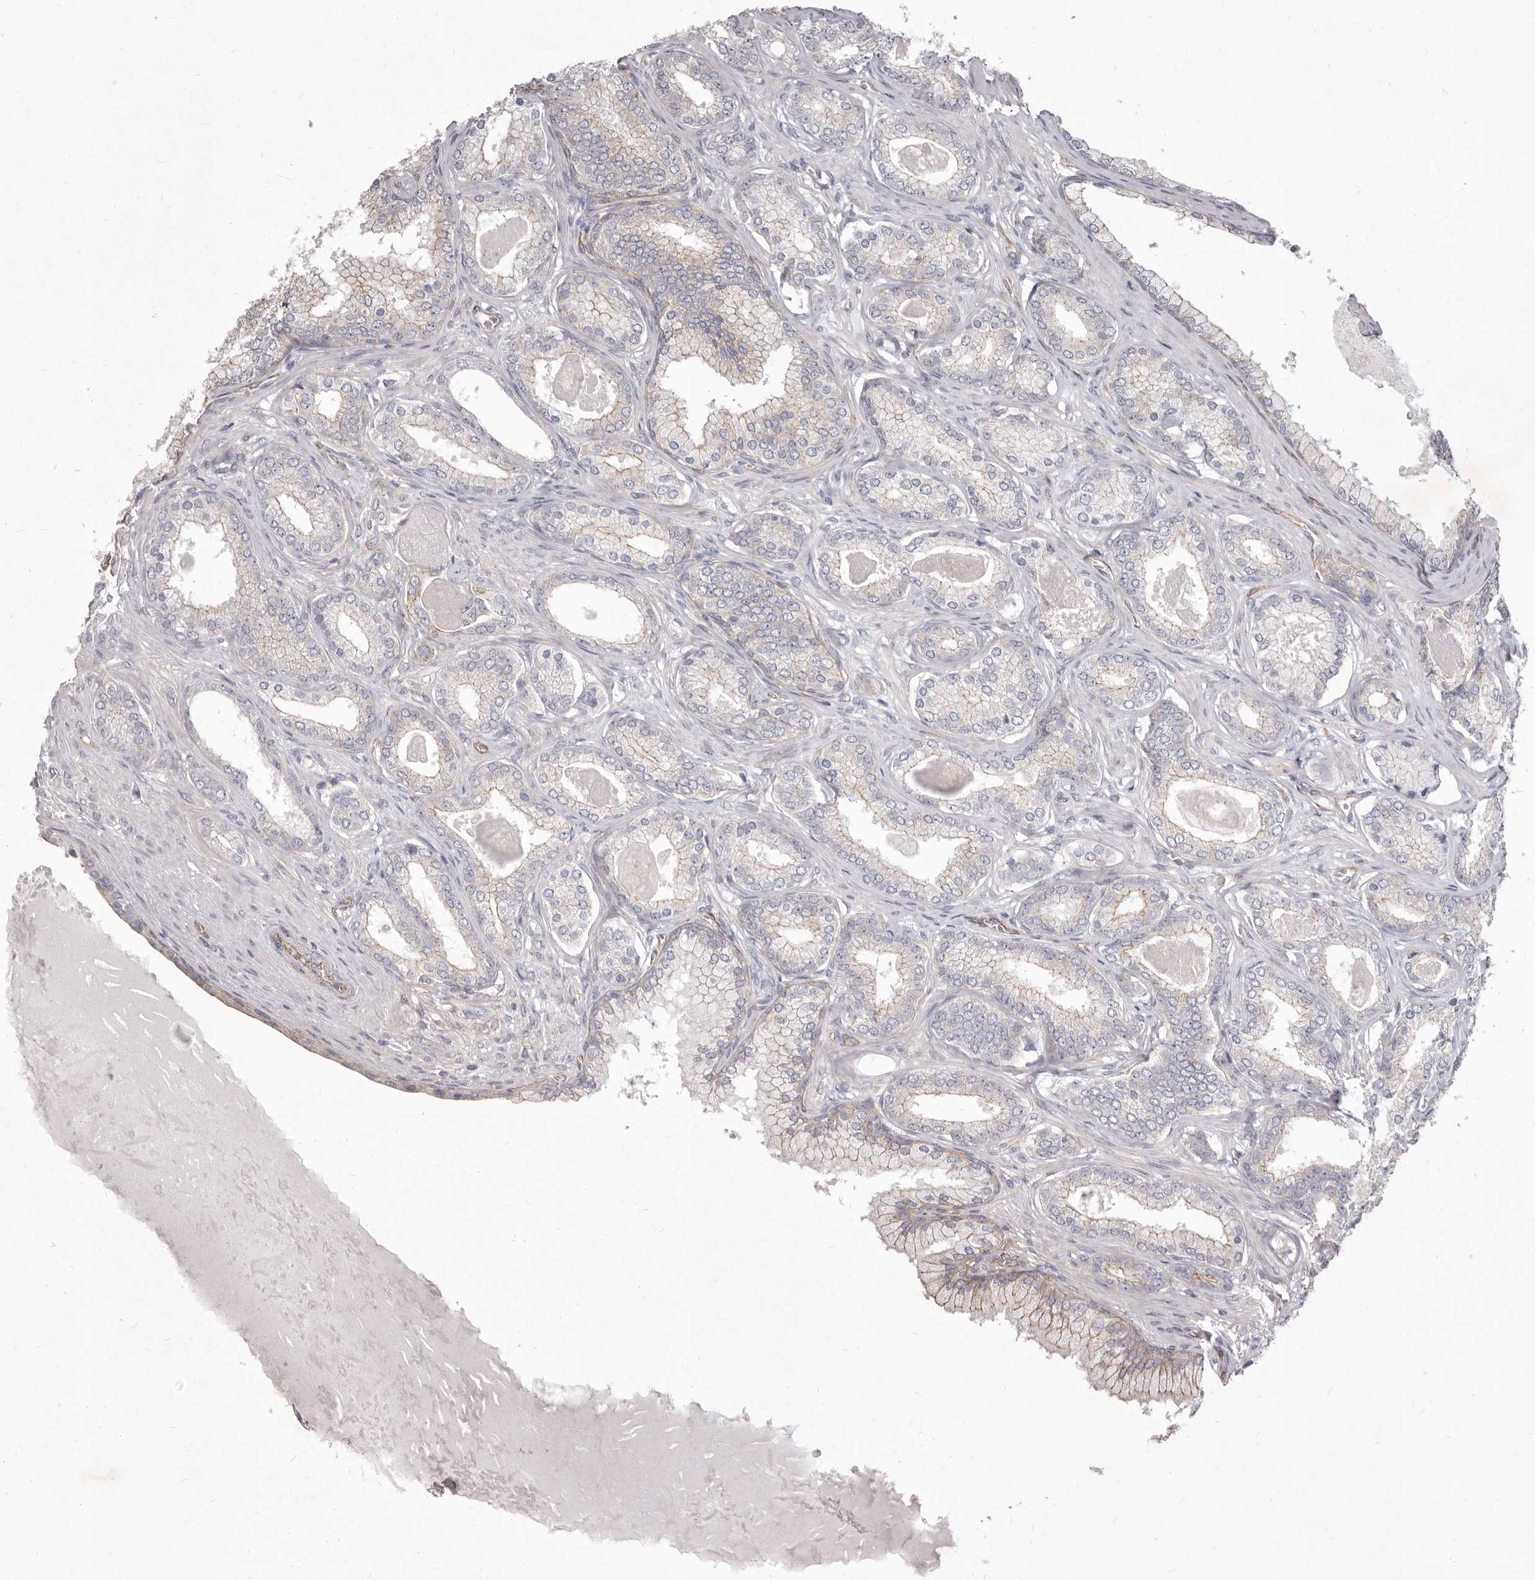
{"staining": {"intensity": "weak", "quantity": "<25%", "location": "cytoplasmic/membranous"}, "tissue": "prostate cancer", "cell_type": "Tumor cells", "image_type": "cancer", "snomed": [{"axis": "morphology", "description": "Adenocarcinoma, Low grade"}, {"axis": "topography", "description": "Prostate"}], "caption": "This image is of prostate cancer (adenocarcinoma (low-grade)) stained with immunohistochemistry (IHC) to label a protein in brown with the nuclei are counter-stained blue. There is no expression in tumor cells.", "gene": "P2RX6", "patient": {"sex": "male", "age": 70}}